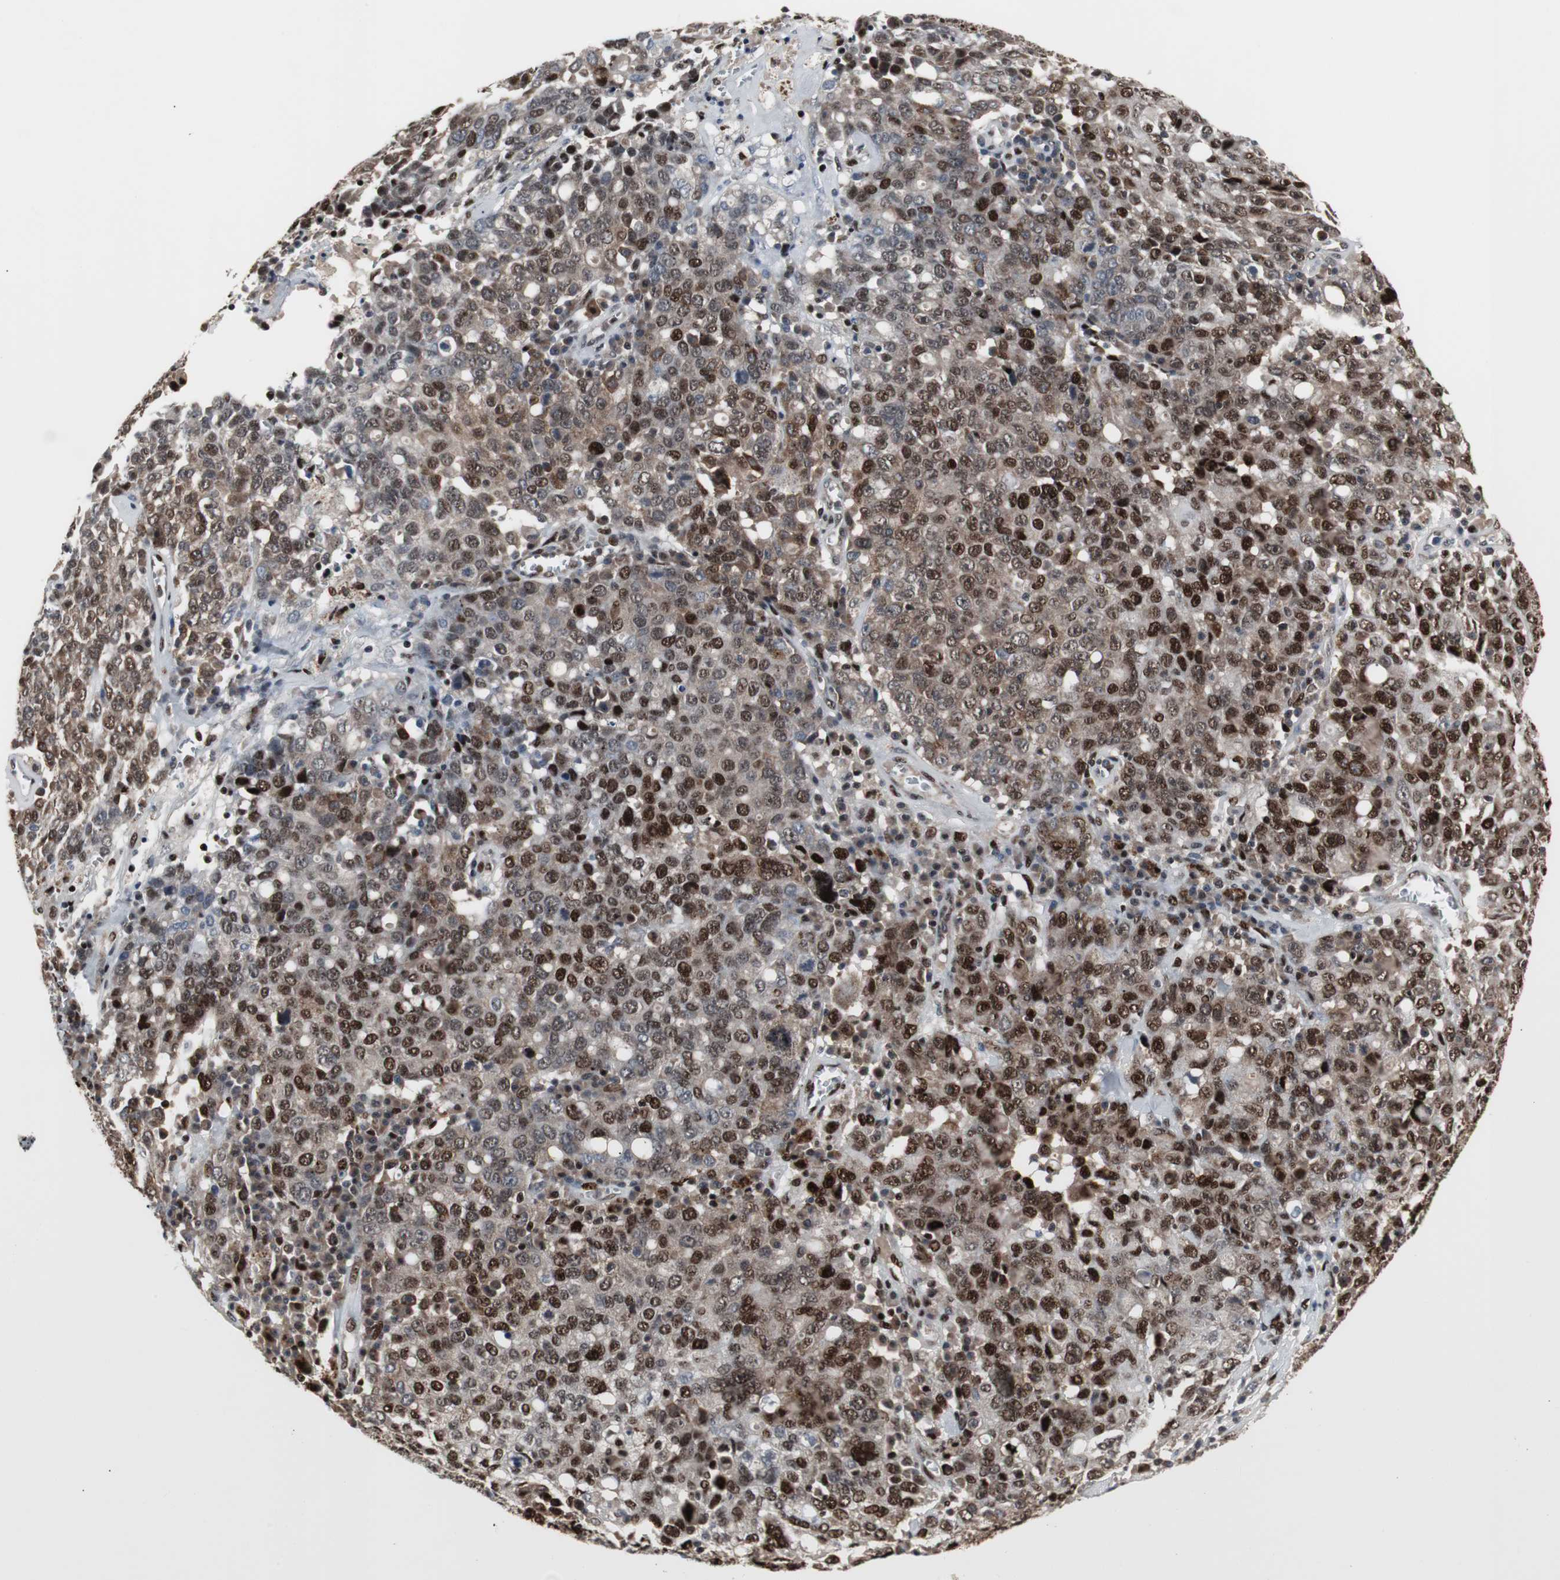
{"staining": {"intensity": "strong", "quantity": ">75%", "location": "cytoplasmic/membranous,nuclear"}, "tissue": "ovarian cancer", "cell_type": "Tumor cells", "image_type": "cancer", "snomed": [{"axis": "morphology", "description": "Carcinoma, endometroid"}, {"axis": "topography", "description": "Ovary"}], "caption": "An image of ovarian cancer (endometroid carcinoma) stained for a protein displays strong cytoplasmic/membranous and nuclear brown staining in tumor cells. (Brightfield microscopy of DAB IHC at high magnification).", "gene": "GRK2", "patient": {"sex": "female", "age": 62}}